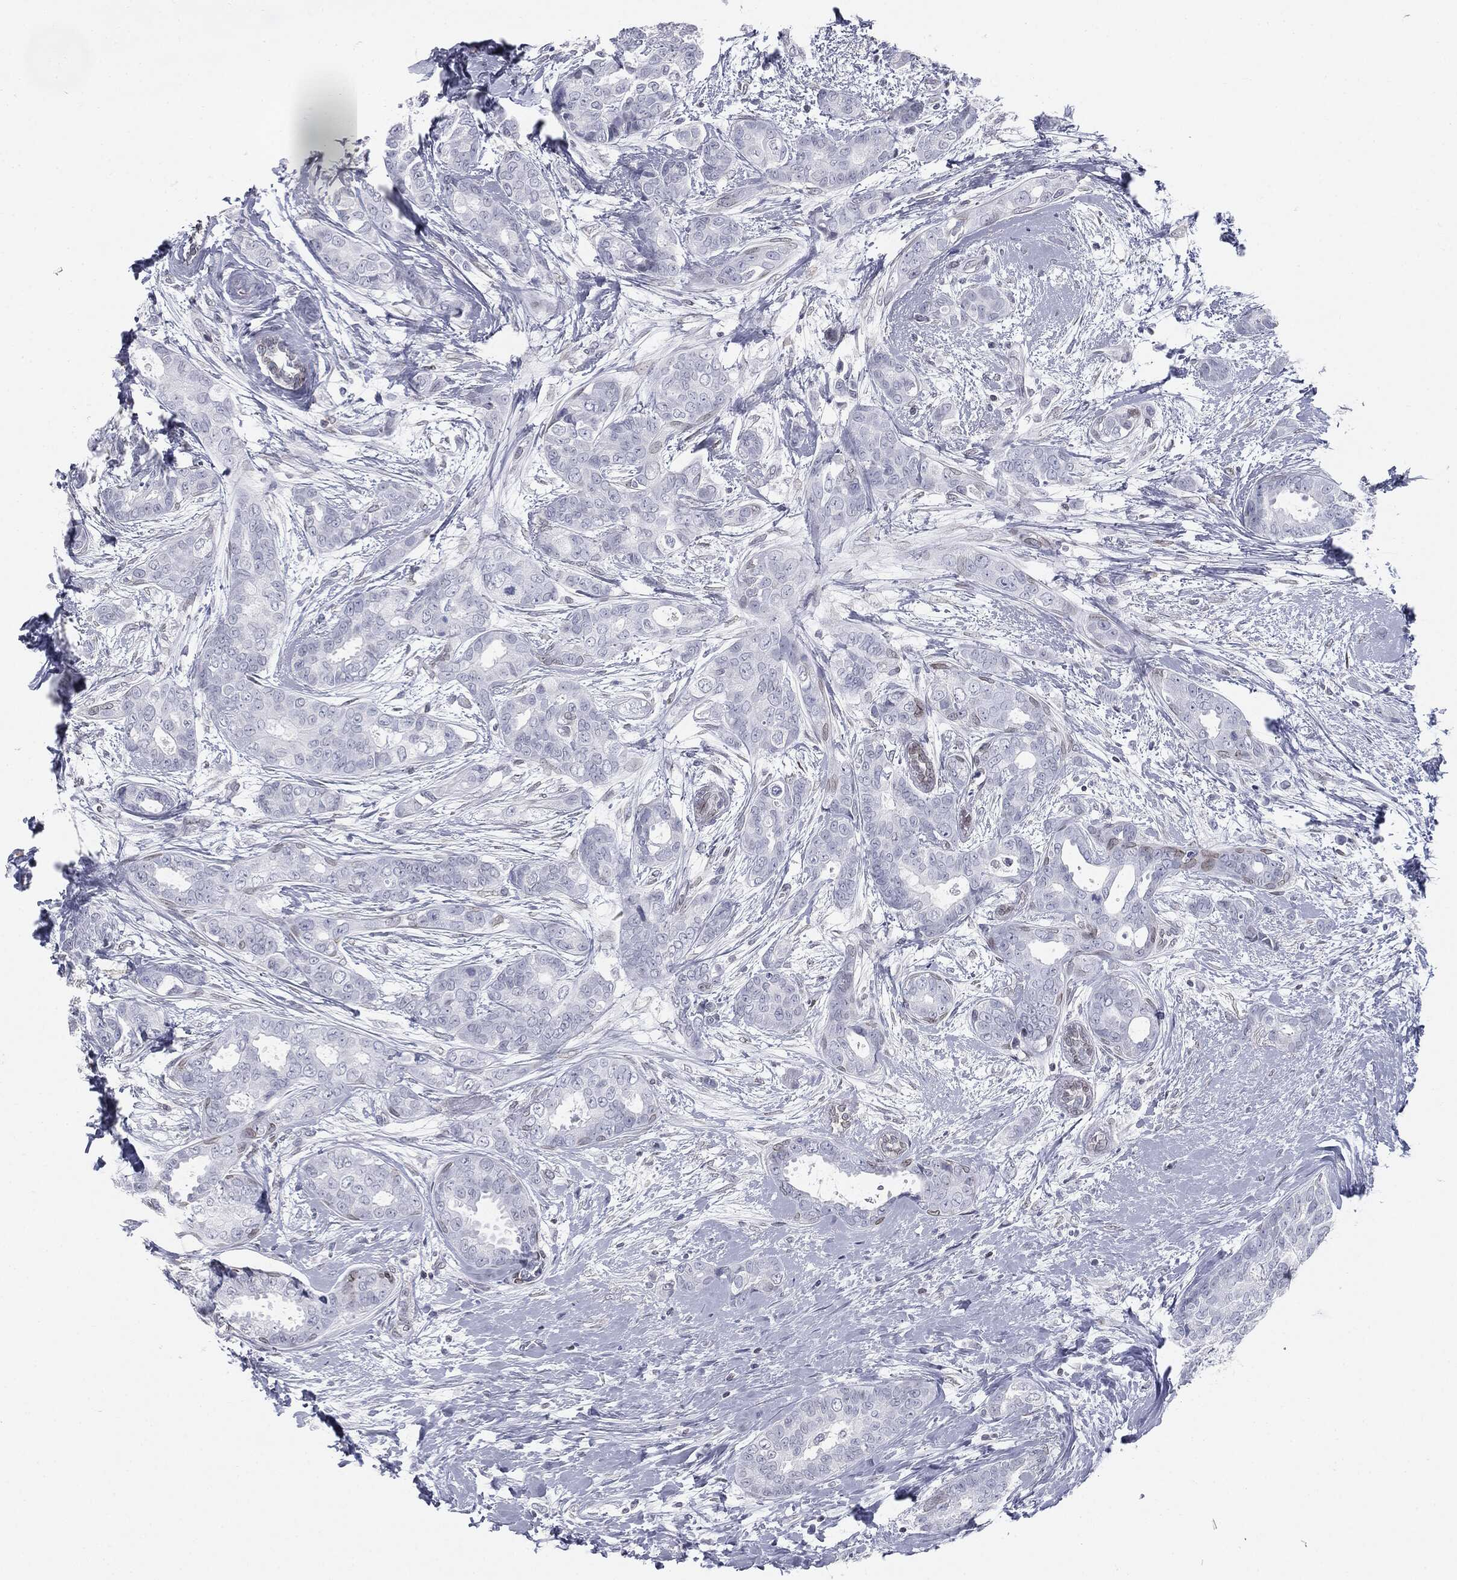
{"staining": {"intensity": "negative", "quantity": "none", "location": "none"}, "tissue": "breast cancer", "cell_type": "Tumor cells", "image_type": "cancer", "snomed": [{"axis": "morphology", "description": "Duct carcinoma"}, {"axis": "topography", "description": "Breast"}], "caption": "This is an immunohistochemistry photomicrograph of human breast cancer (invasive ductal carcinoma). There is no positivity in tumor cells.", "gene": "ALDOB", "patient": {"sex": "female", "age": 45}}